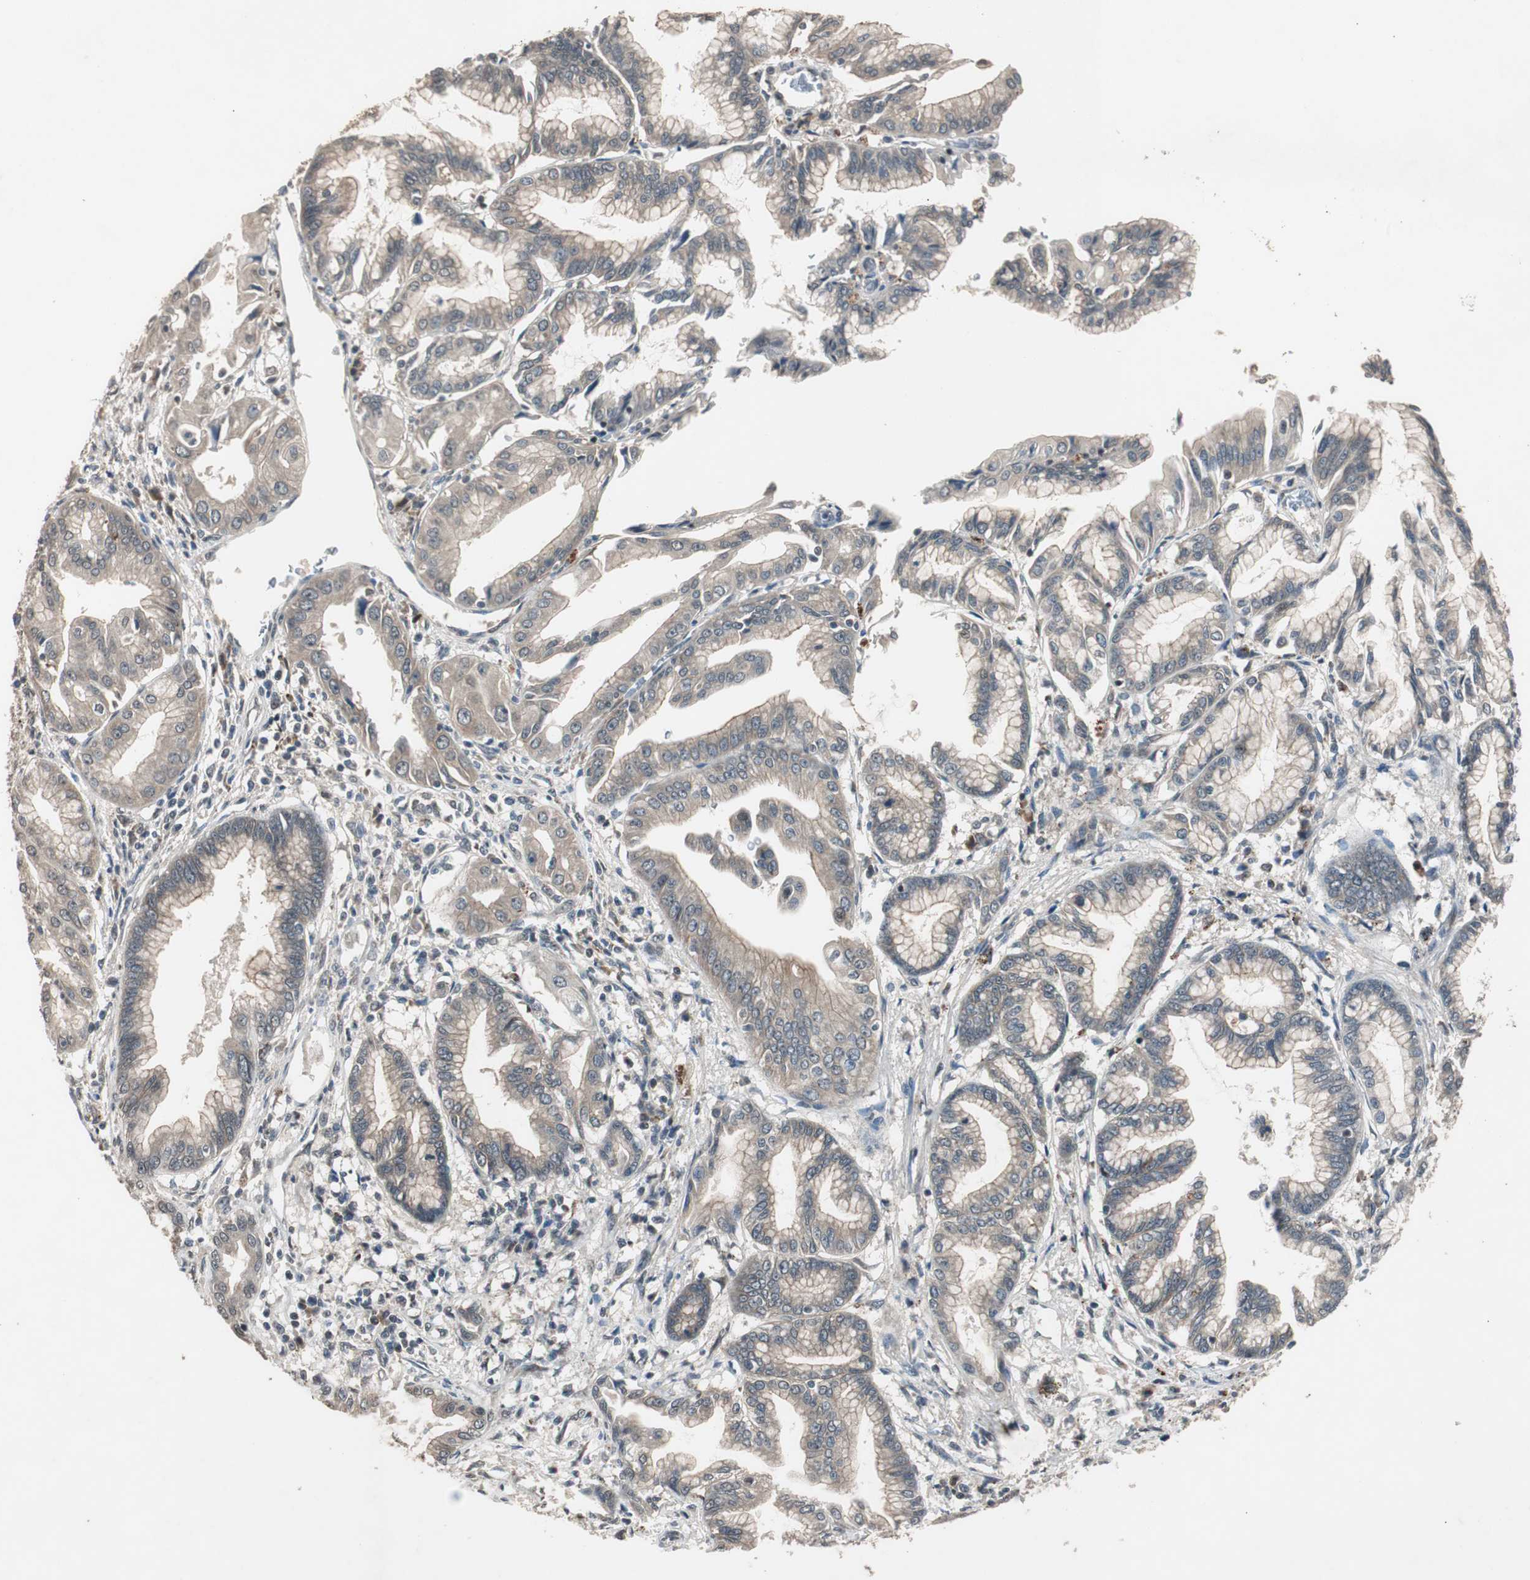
{"staining": {"intensity": "weak", "quantity": "25%-75%", "location": "cytoplasmic/membranous"}, "tissue": "pancreatic cancer", "cell_type": "Tumor cells", "image_type": "cancer", "snomed": [{"axis": "morphology", "description": "Adenocarcinoma, NOS"}, {"axis": "topography", "description": "Pancreas"}], "caption": "Pancreatic cancer stained with immunohistochemistry shows weak cytoplasmic/membranous expression in about 25%-75% of tumor cells.", "gene": "BOLA1", "patient": {"sex": "female", "age": 64}}